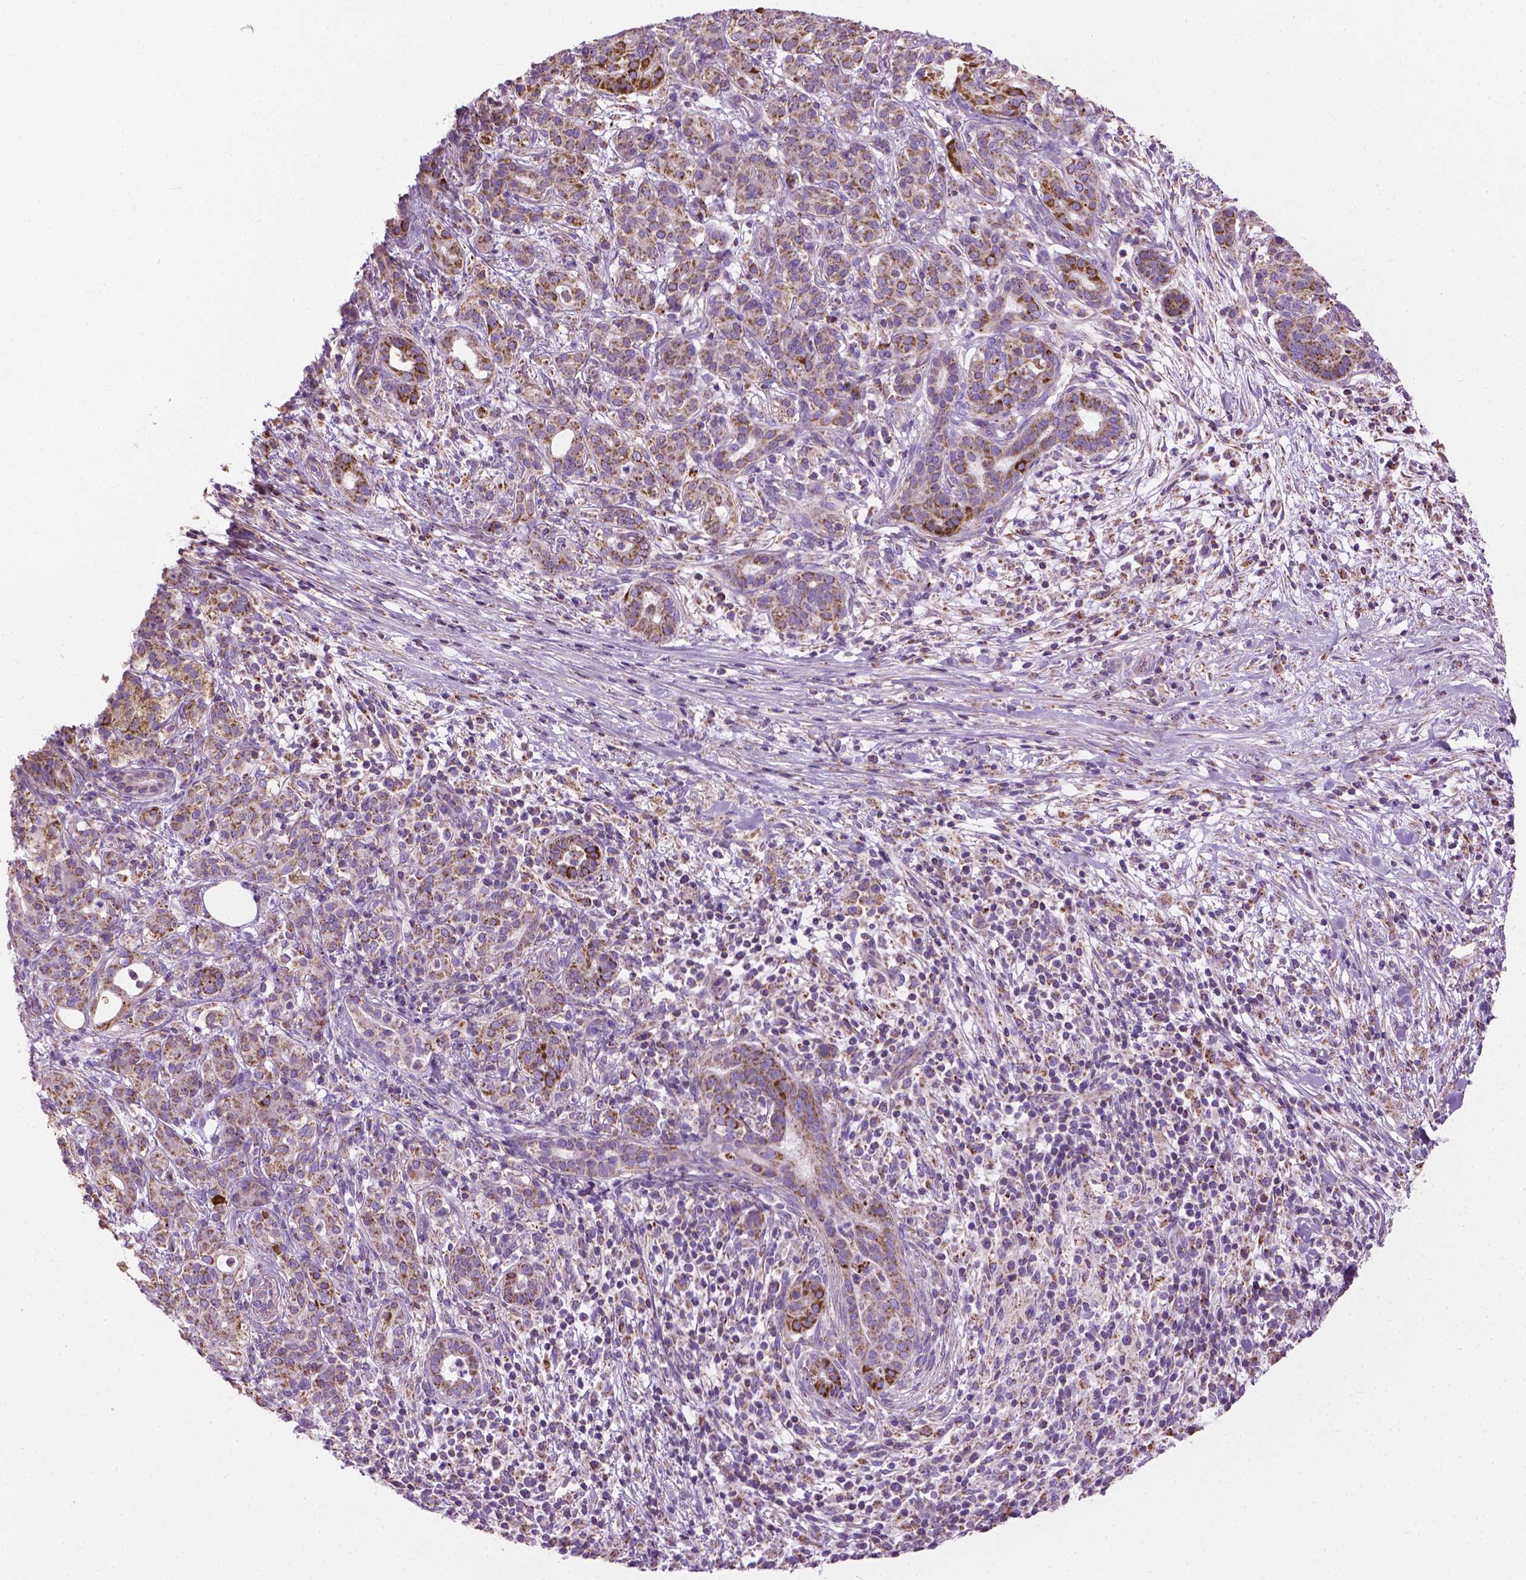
{"staining": {"intensity": "moderate", "quantity": ">75%", "location": "cytoplasmic/membranous"}, "tissue": "pancreatic cancer", "cell_type": "Tumor cells", "image_type": "cancer", "snomed": [{"axis": "morphology", "description": "Adenocarcinoma, NOS"}, {"axis": "topography", "description": "Pancreas"}], "caption": "A brown stain highlights moderate cytoplasmic/membranous staining of a protein in adenocarcinoma (pancreatic) tumor cells.", "gene": "VDAC1", "patient": {"sex": "male", "age": 44}}